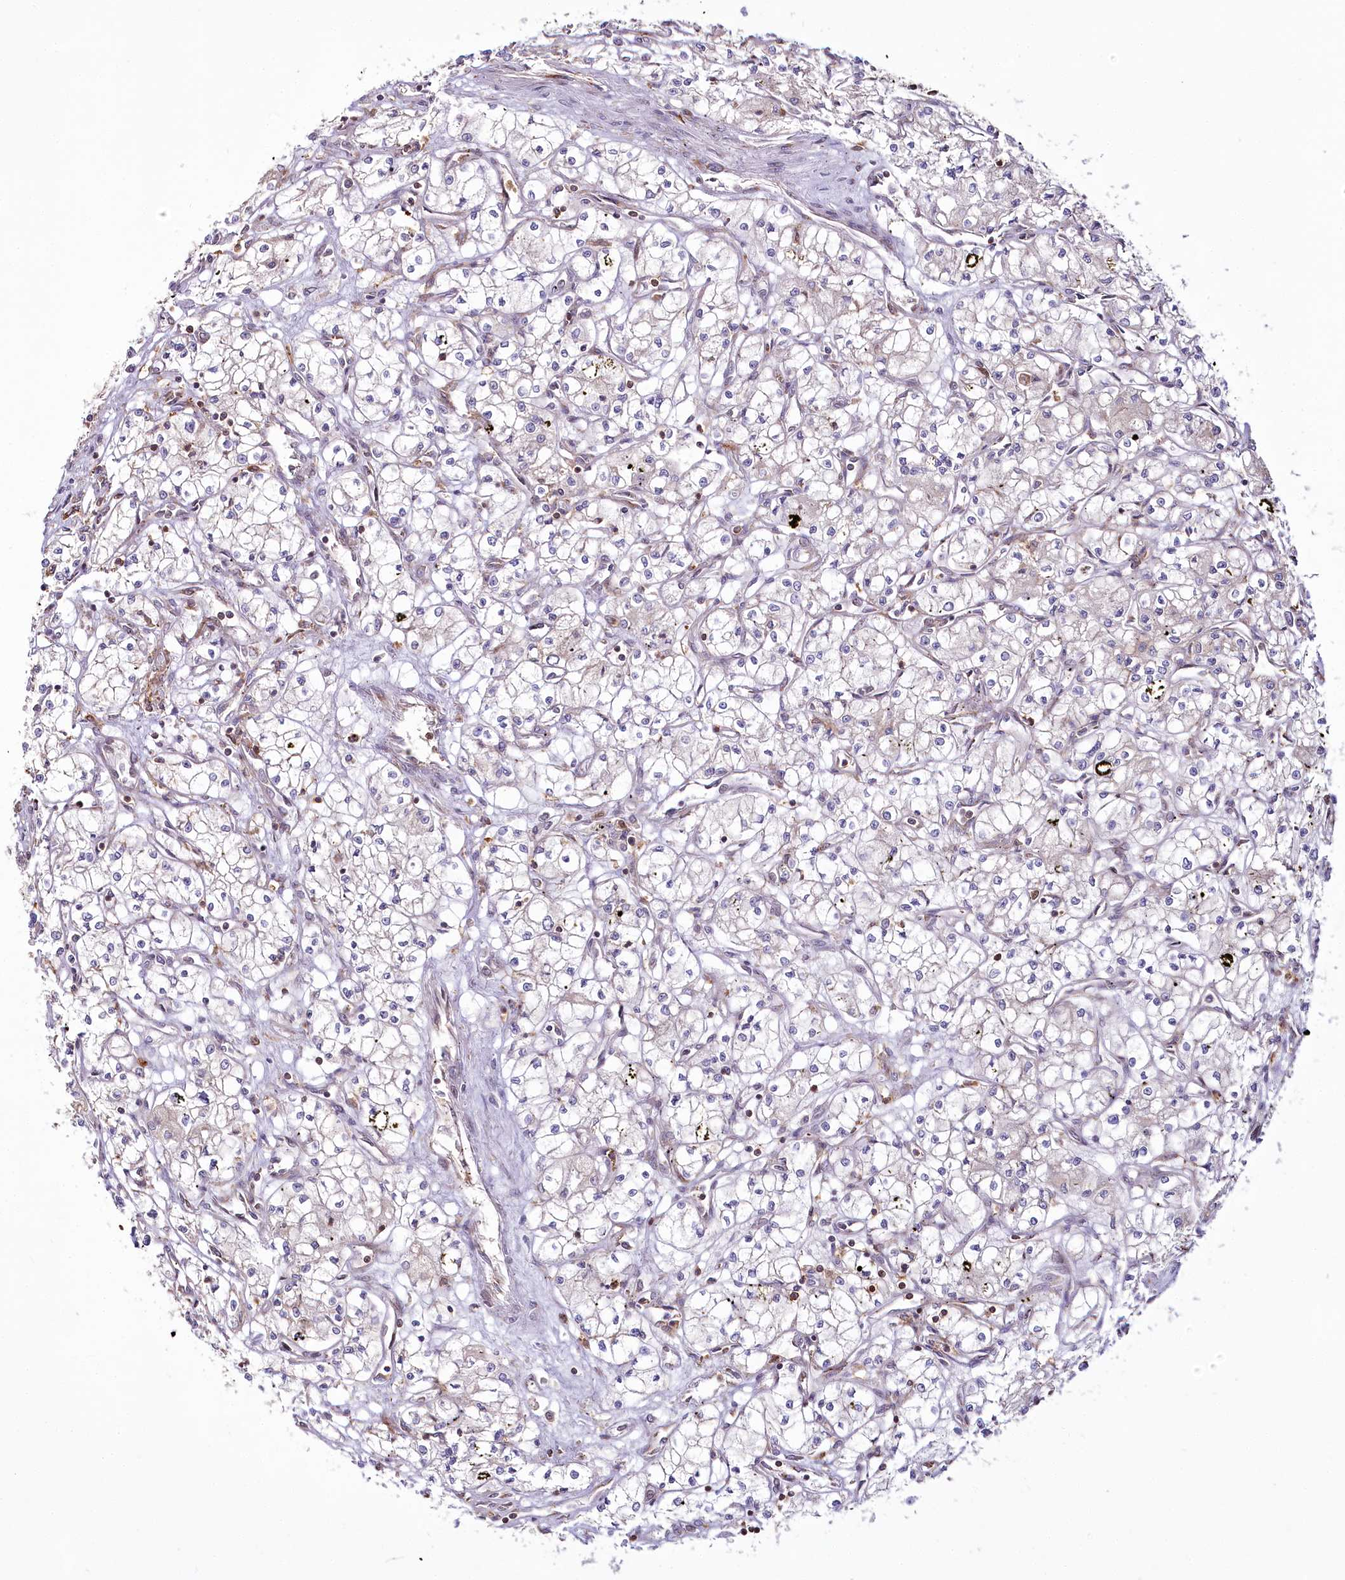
{"staining": {"intensity": "negative", "quantity": "none", "location": "none"}, "tissue": "renal cancer", "cell_type": "Tumor cells", "image_type": "cancer", "snomed": [{"axis": "morphology", "description": "Adenocarcinoma, NOS"}, {"axis": "topography", "description": "Kidney"}], "caption": "High magnification brightfield microscopy of renal cancer (adenocarcinoma) stained with DAB (brown) and counterstained with hematoxylin (blue): tumor cells show no significant positivity.", "gene": "POGLUT1", "patient": {"sex": "male", "age": 59}}